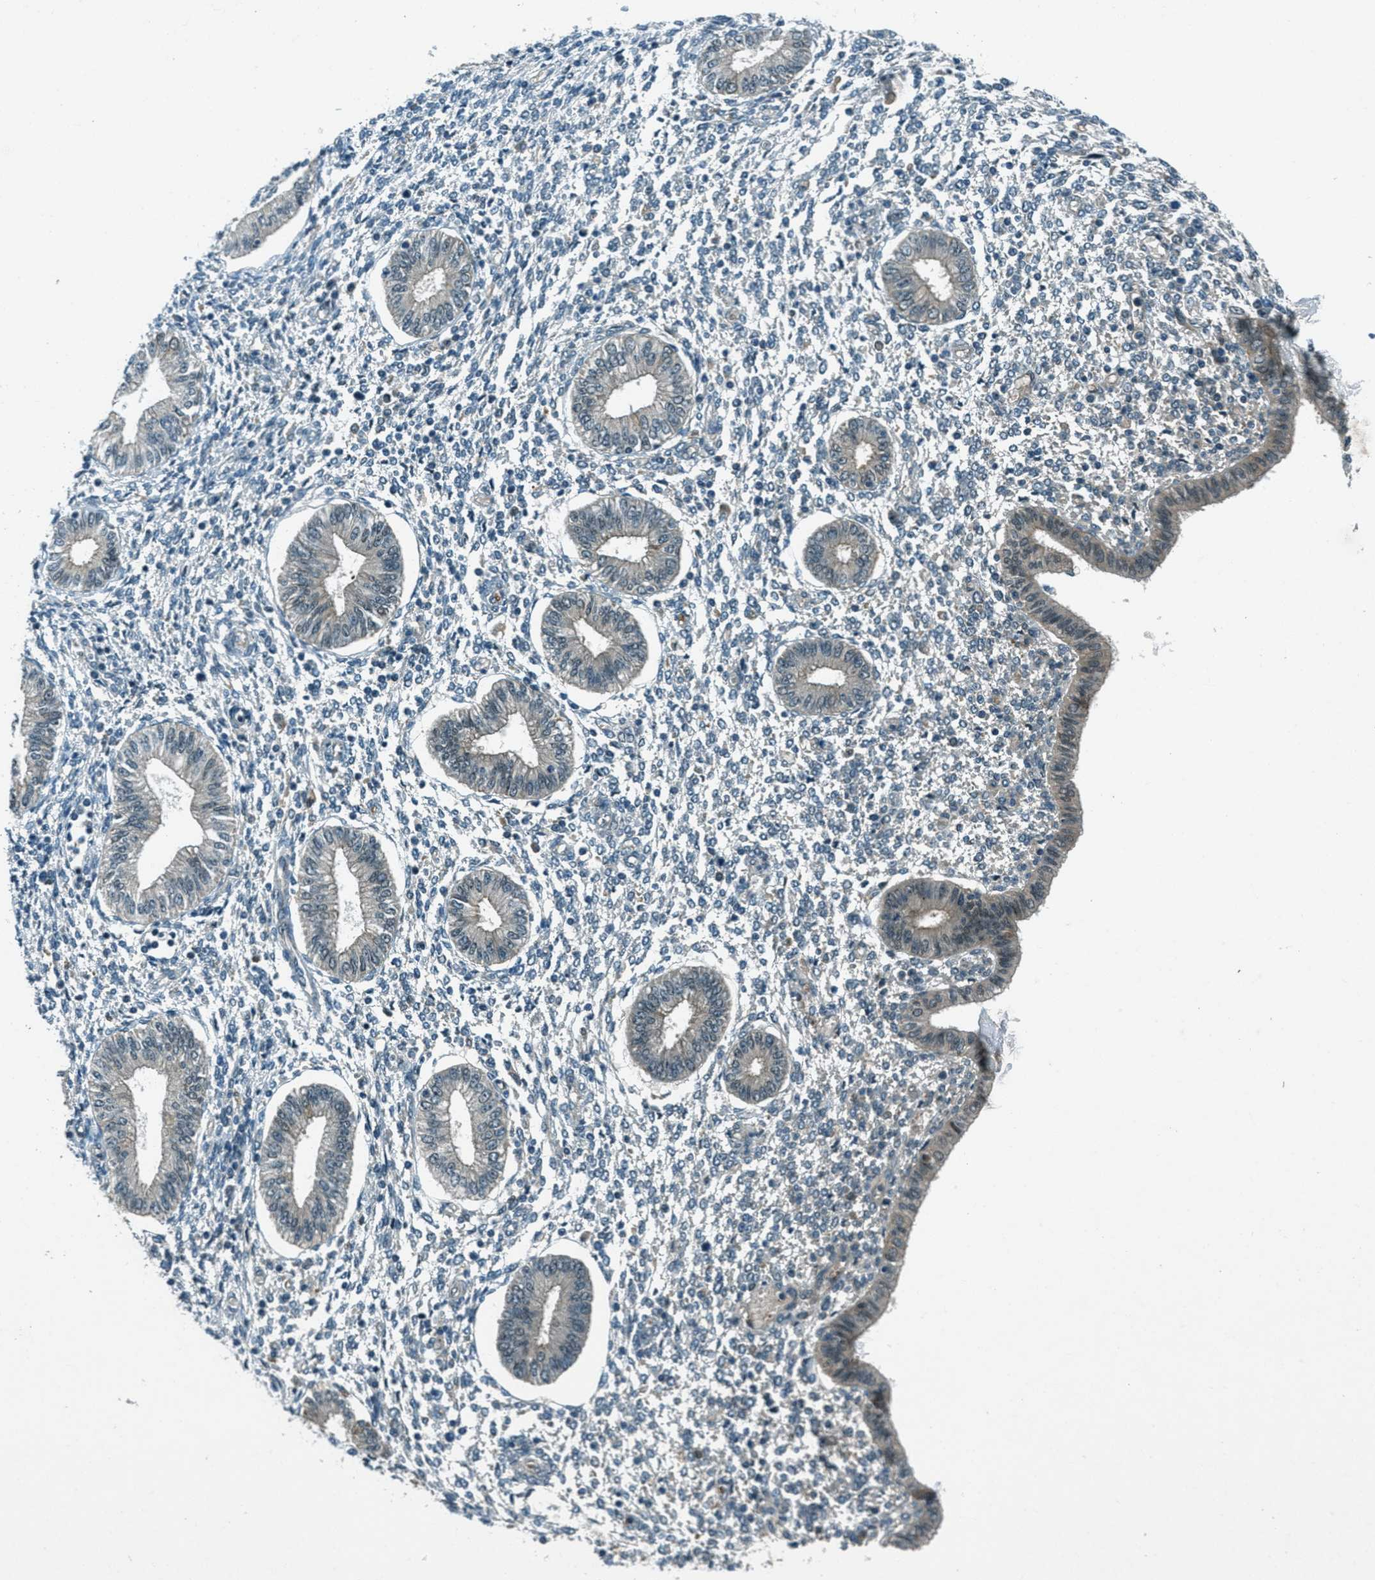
{"staining": {"intensity": "negative", "quantity": "none", "location": "none"}, "tissue": "endometrium", "cell_type": "Cells in endometrial stroma", "image_type": "normal", "snomed": [{"axis": "morphology", "description": "Normal tissue, NOS"}, {"axis": "topography", "description": "Endometrium"}], "caption": "IHC of benign human endometrium shows no positivity in cells in endometrial stroma.", "gene": "STK11", "patient": {"sex": "female", "age": 50}}